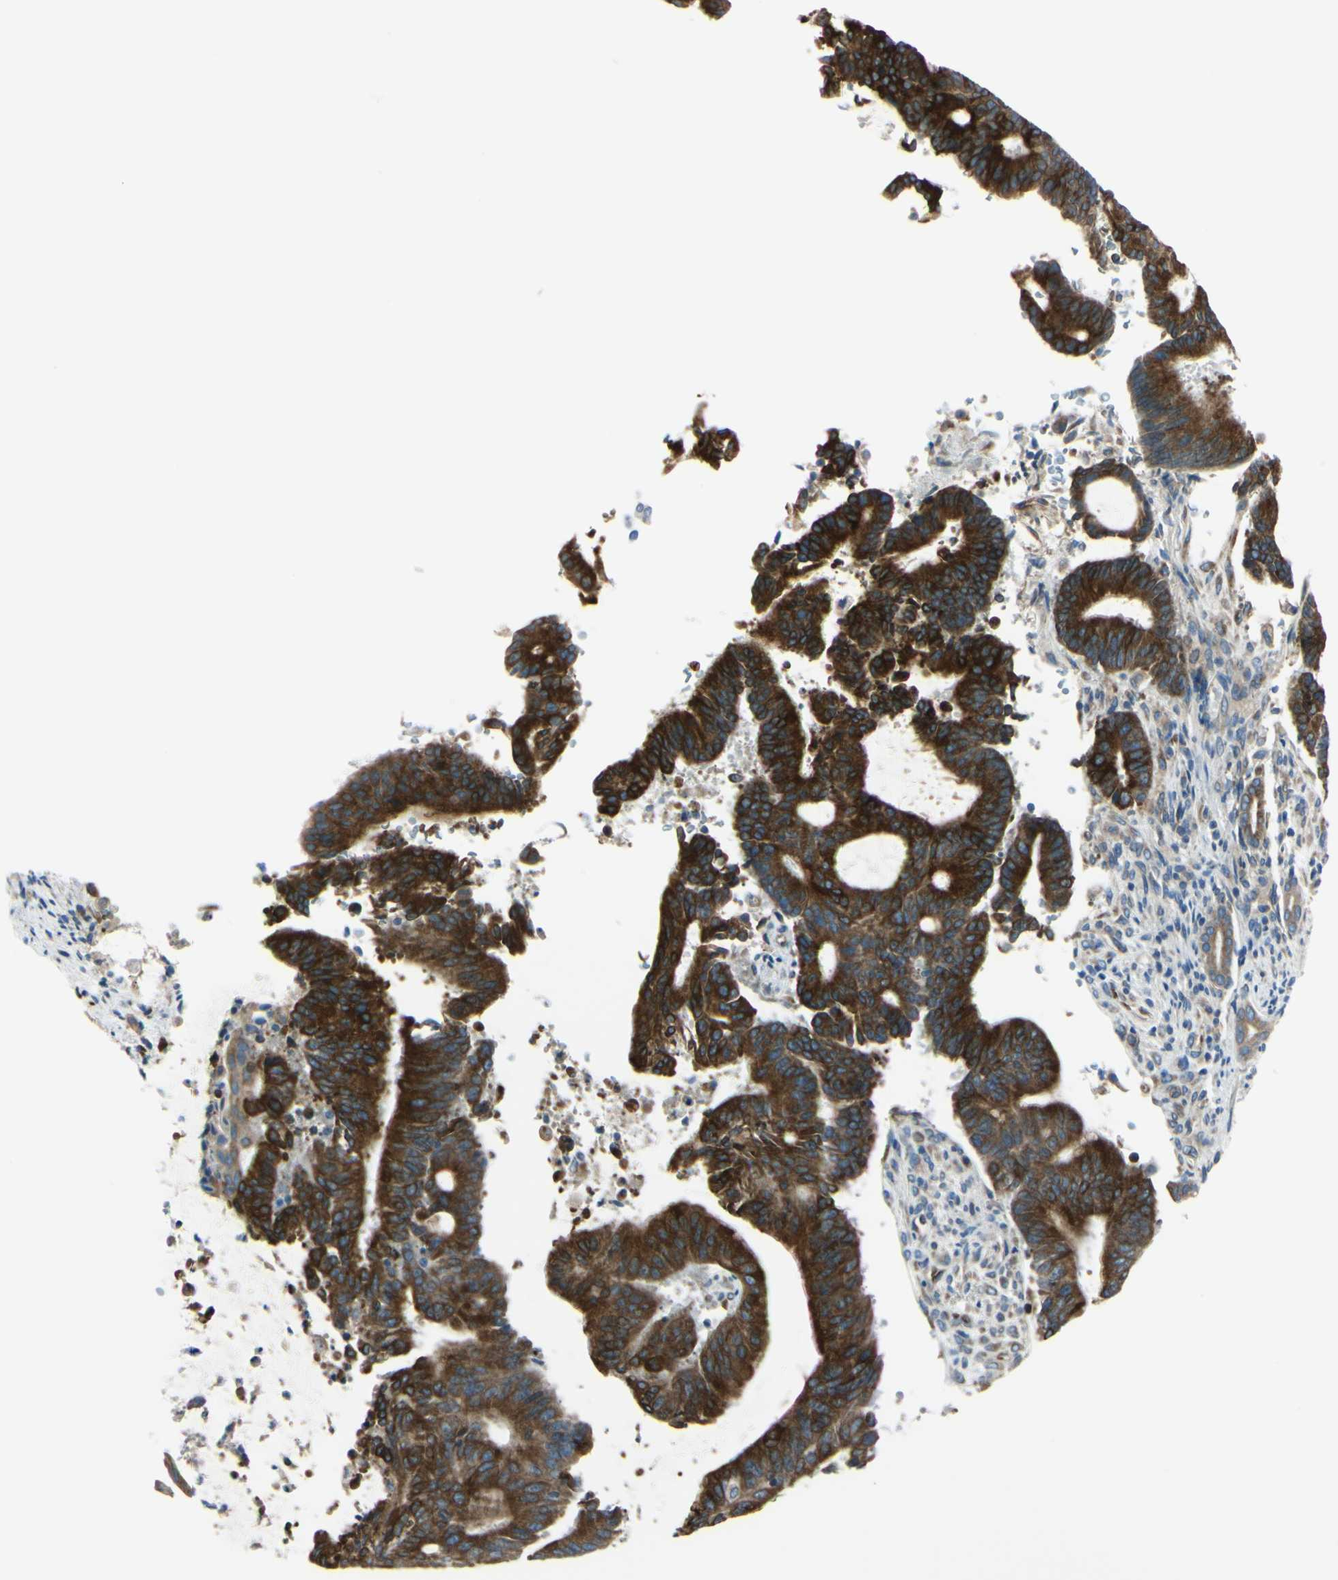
{"staining": {"intensity": "strong", "quantity": ">75%", "location": "cytoplasmic/membranous"}, "tissue": "liver cancer", "cell_type": "Tumor cells", "image_type": "cancer", "snomed": [{"axis": "morphology", "description": "Cholangiocarcinoma"}, {"axis": "topography", "description": "Liver"}], "caption": "A brown stain labels strong cytoplasmic/membranous positivity of a protein in human liver cancer (cholangiocarcinoma) tumor cells.", "gene": "SELENOS", "patient": {"sex": "female", "age": 73}}